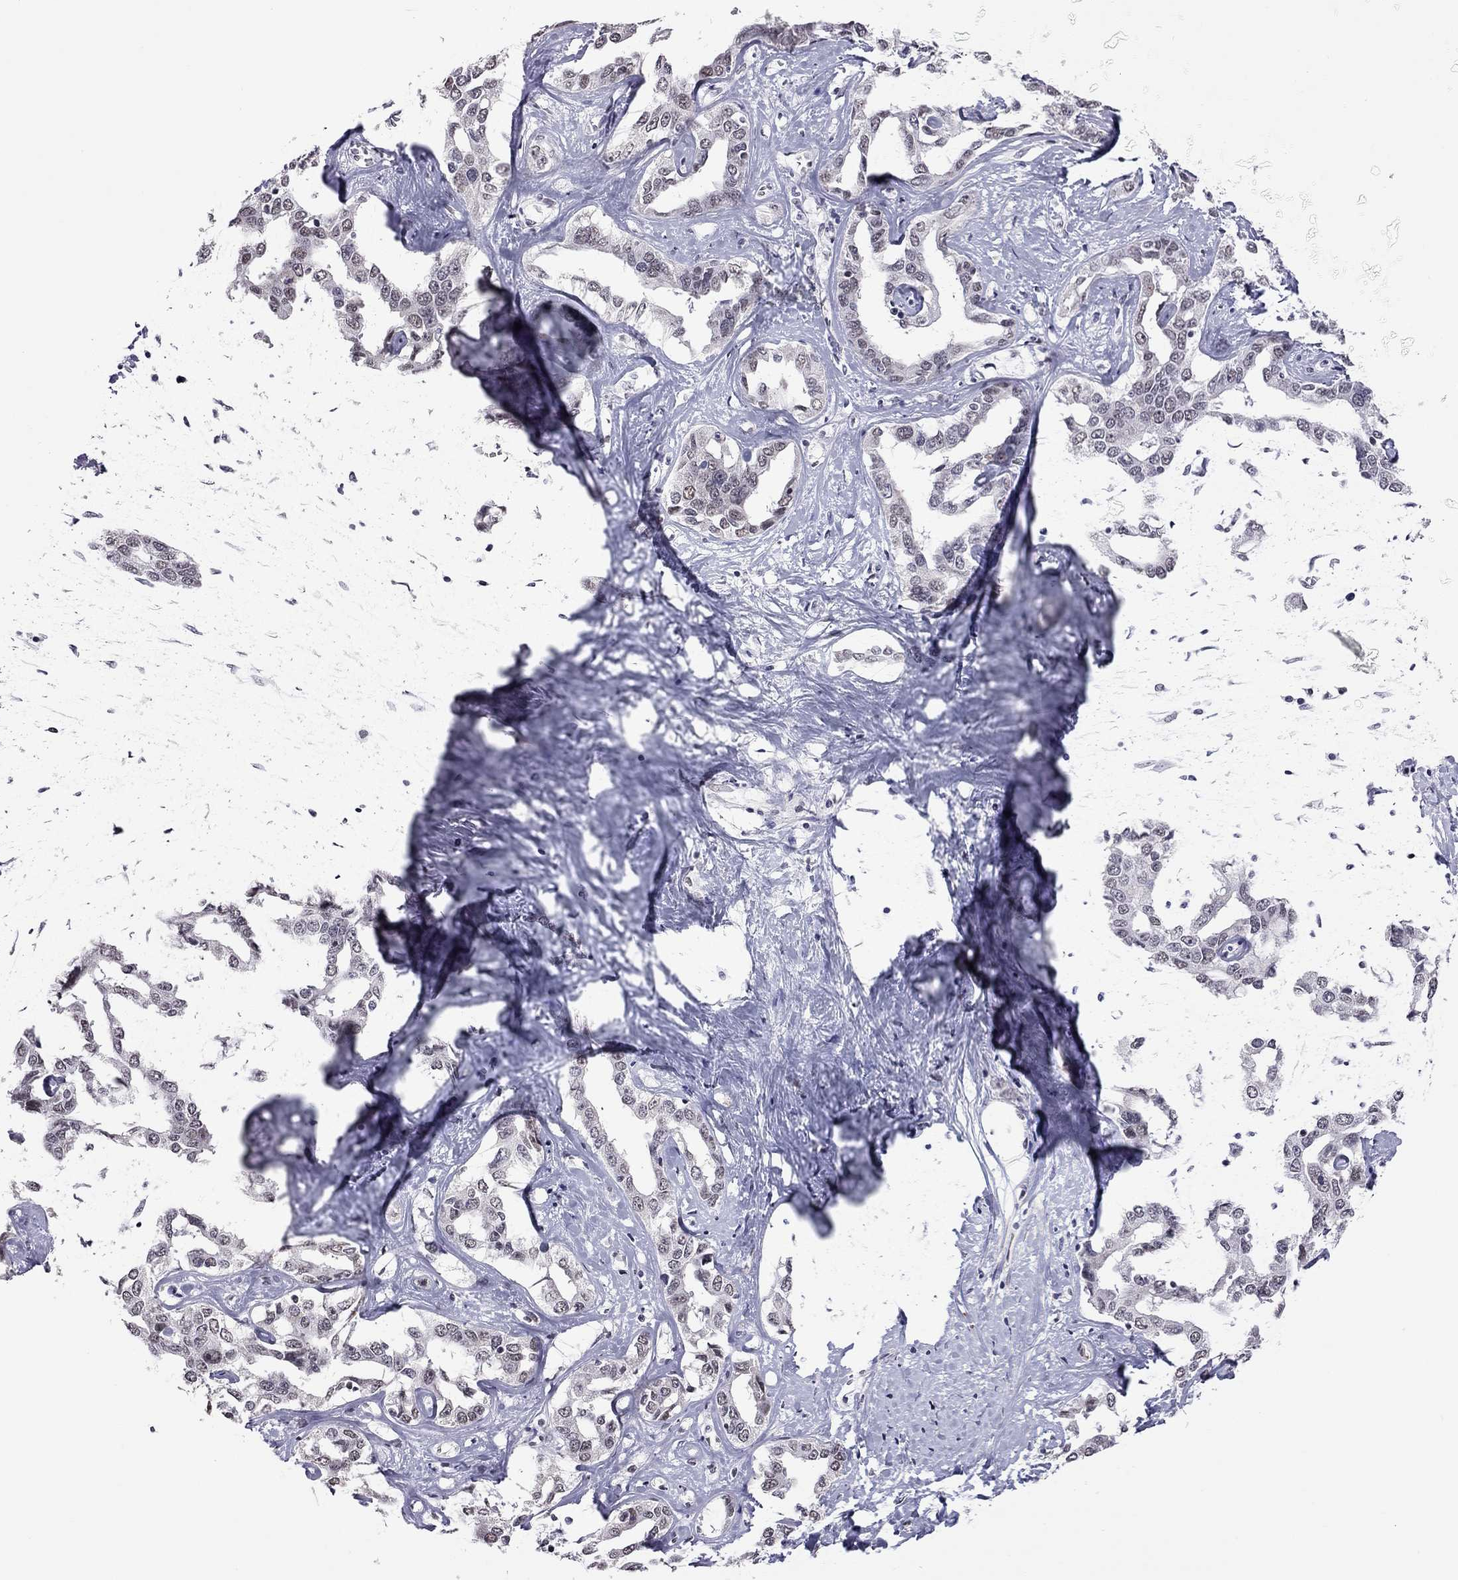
{"staining": {"intensity": "negative", "quantity": "none", "location": "none"}, "tissue": "liver cancer", "cell_type": "Tumor cells", "image_type": "cancer", "snomed": [{"axis": "morphology", "description": "Cholangiocarcinoma"}, {"axis": "topography", "description": "Liver"}], "caption": "IHC photomicrograph of neoplastic tissue: cholangiocarcinoma (liver) stained with DAB displays no significant protein positivity in tumor cells.", "gene": "PPP1R3A", "patient": {"sex": "male", "age": 59}}